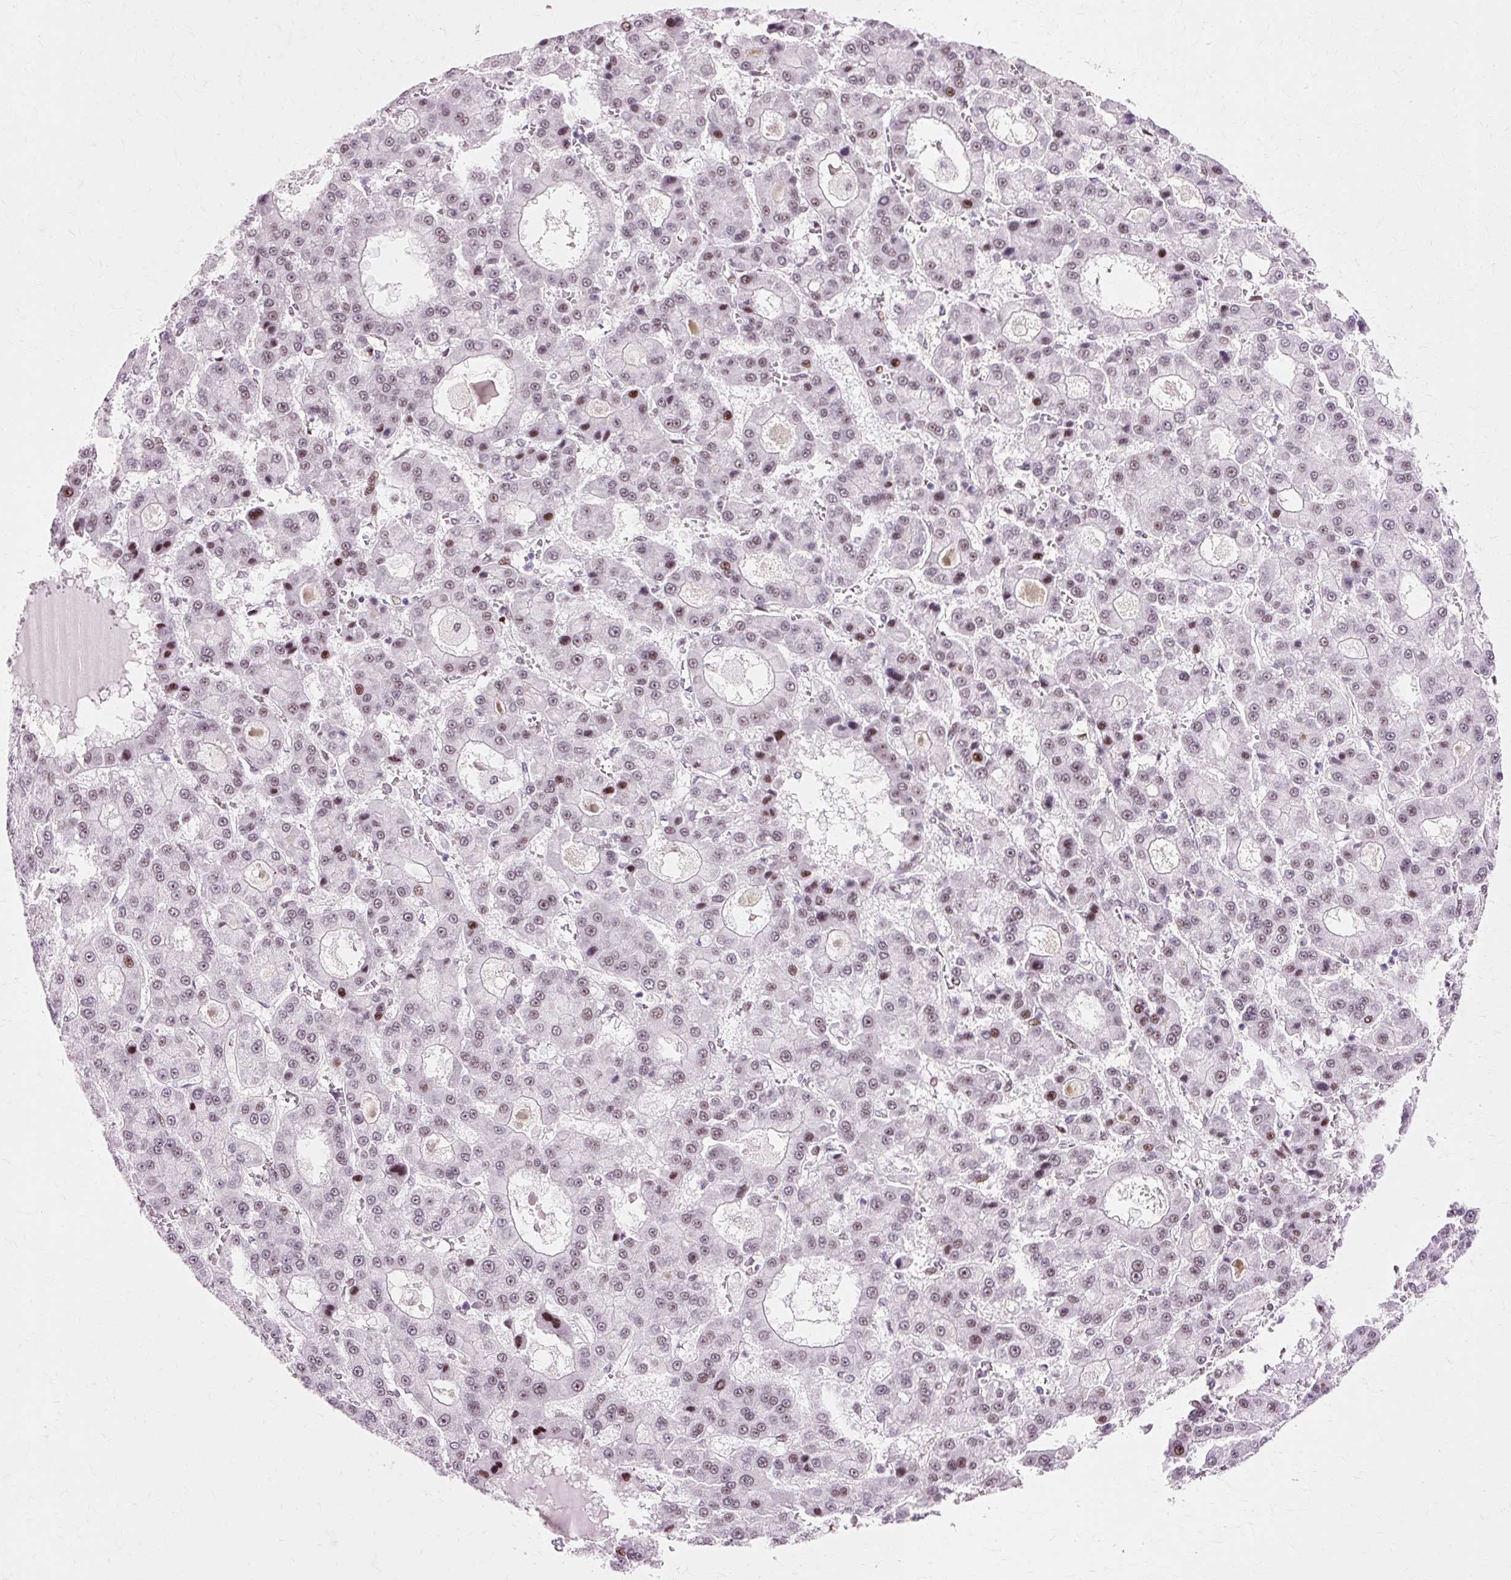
{"staining": {"intensity": "weak", "quantity": "25%-75%", "location": "nuclear"}, "tissue": "liver cancer", "cell_type": "Tumor cells", "image_type": "cancer", "snomed": [{"axis": "morphology", "description": "Carcinoma, Hepatocellular, NOS"}, {"axis": "topography", "description": "Liver"}], "caption": "A high-resolution histopathology image shows immunohistochemistry staining of liver hepatocellular carcinoma, which reveals weak nuclear staining in about 25%-75% of tumor cells.", "gene": "MACROD2", "patient": {"sex": "male", "age": 70}}